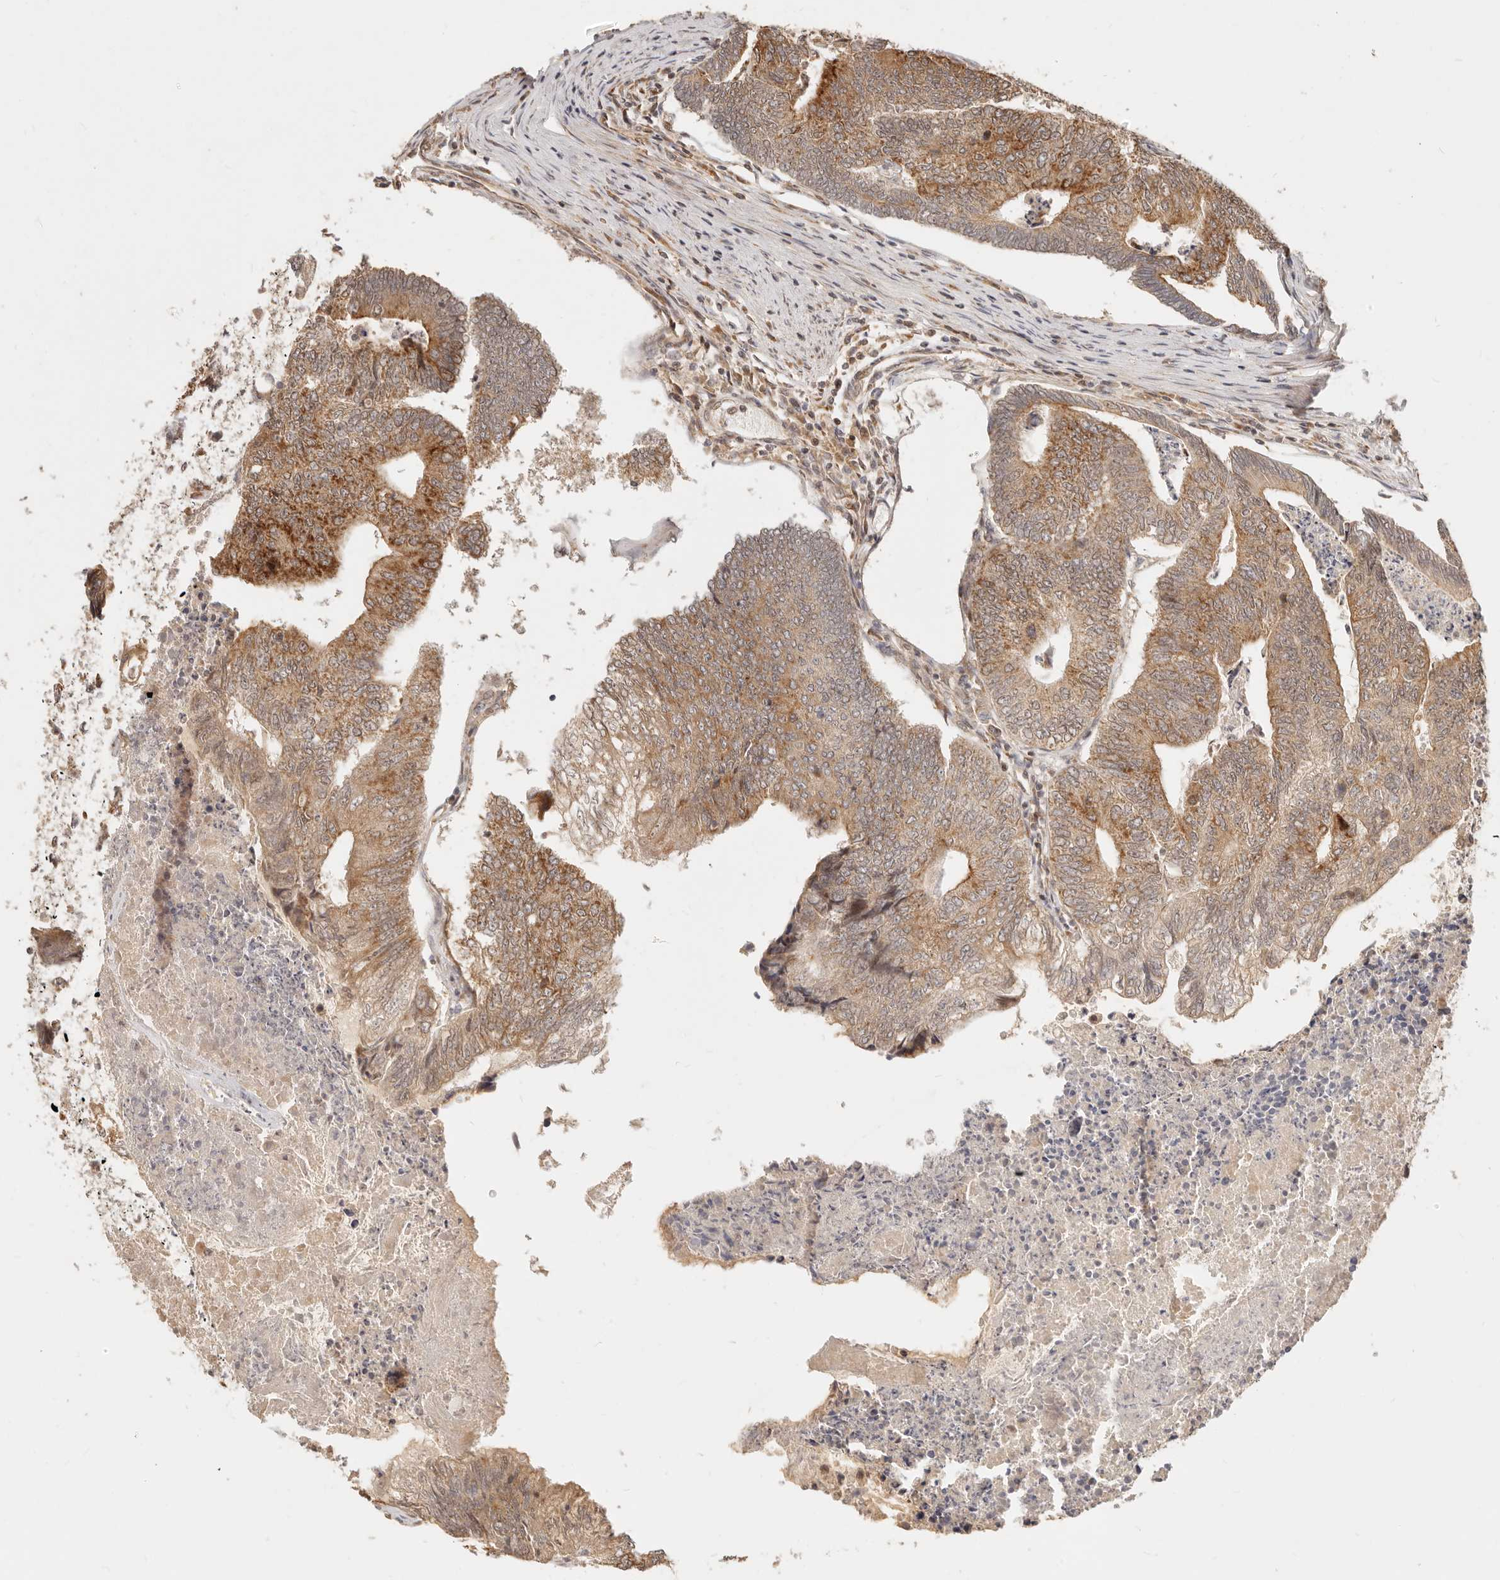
{"staining": {"intensity": "moderate", "quantity": ">75%", "location": "cytoplasmic/membranous"}, "tissue": "colorectal cancer", "cell_type": "Tumor cells", "image_type": "cancer", "snomed": [{"axis": "morphology", "description": "Adenocarcinoma, NOS"}, {"axis": "topography", "description": "Colon"}], "caption": "A brown stain labels moderate cytoplasmic/membranous expression of a protein in colorectal cancer tumor cells. (IHC, brightfield microscopy, high magnification).", "gene": "TIMM17A", "patient": {"sex": "female", "age": 67}}